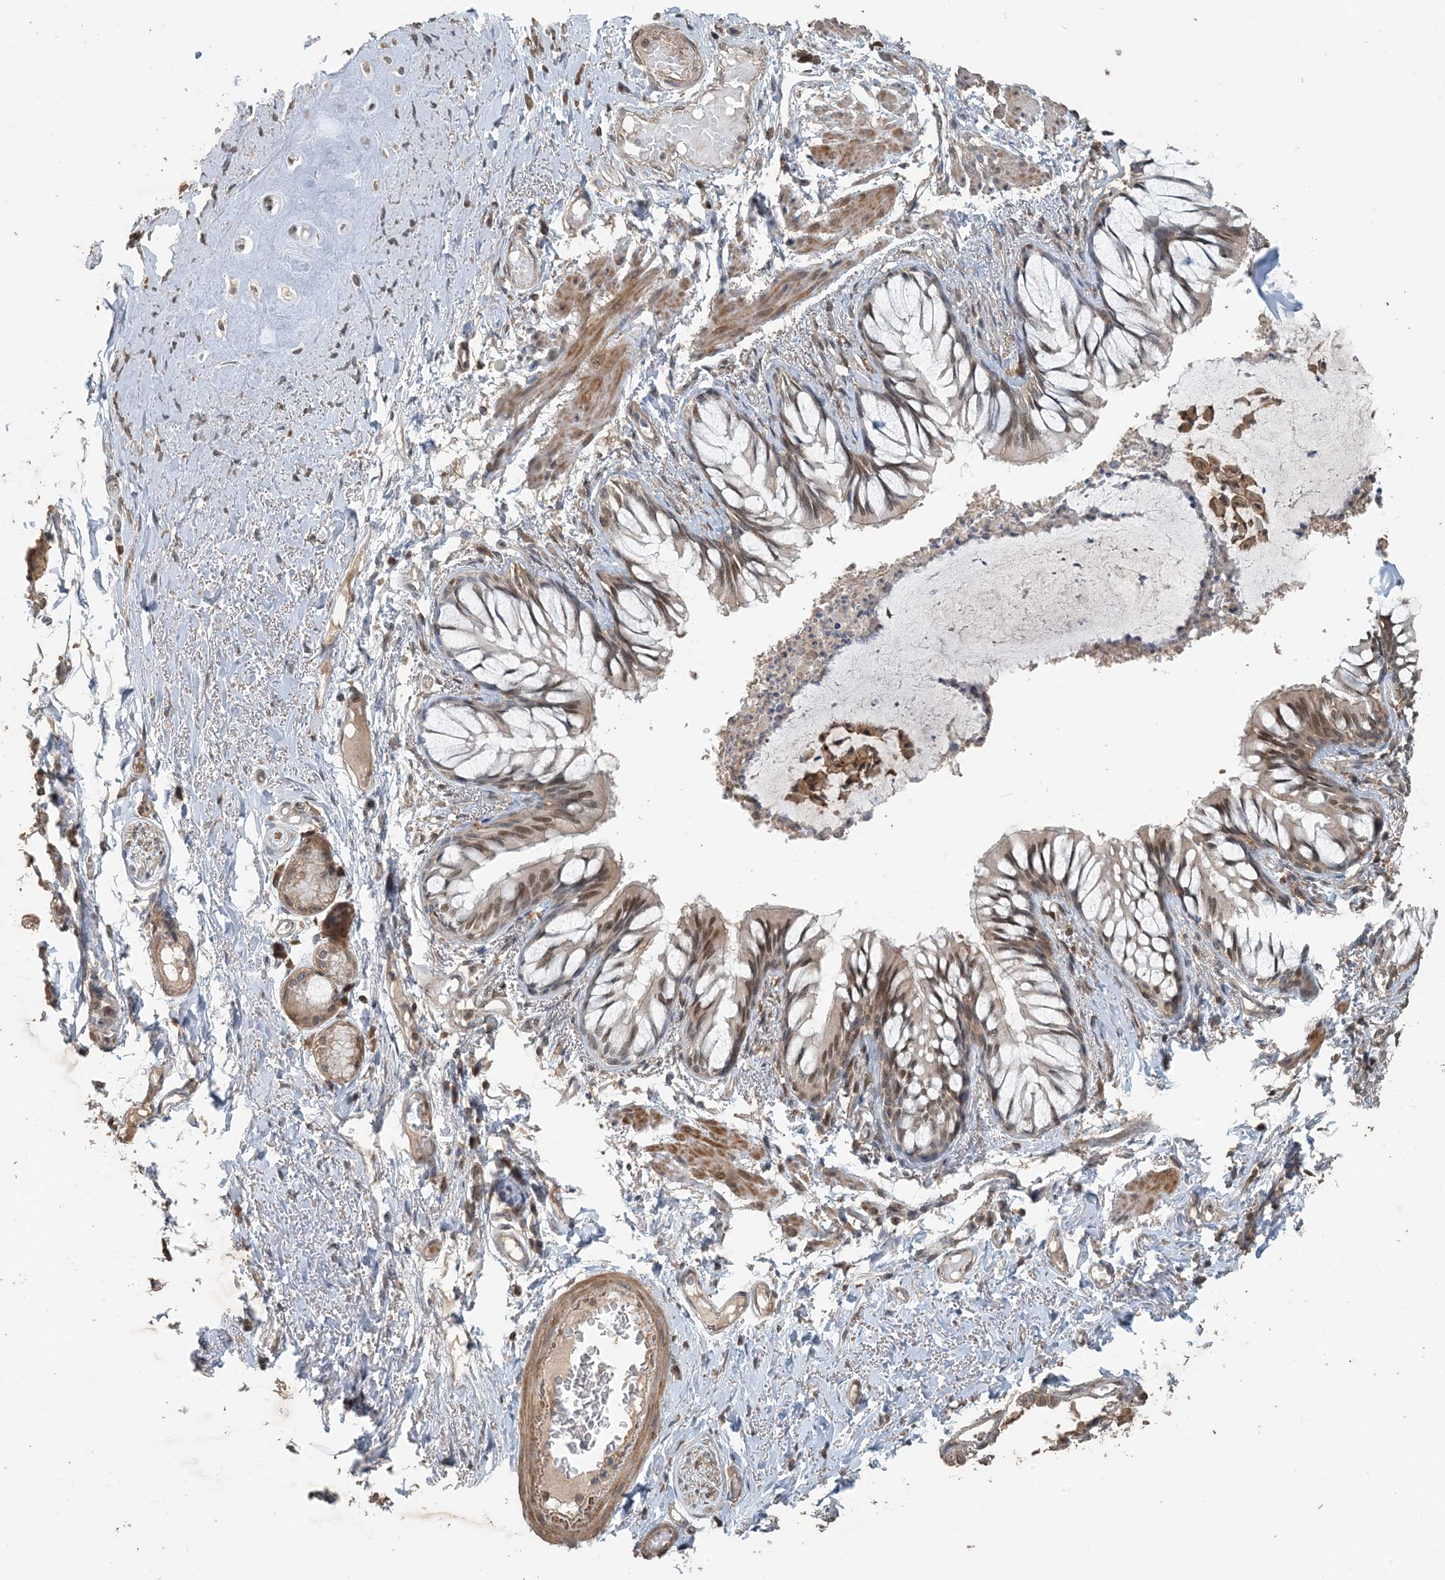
{"staining": {"intensity": "moderate", "quantity": "<25%", "location": "nuclear"}, "tissue": "bronchus", "cell_type": "Respiratory epithelial cells", "image_type": "normal", "snomed": [{"axis": "morphology", "description": "Normal tissue, NOS"}, {"axis": "topography", "description": "Cartilage tissue"}, {"axis": "topography", "description": "Bronchus"}, {"axis": "topography", "description": "Lung"}], "caption": "Respiratory epithelial cells show low levels of moderate nuclear expression in approximately <25% of cells in unremarkable bronchus.", "gene": "ZC3H12A", "patient": {"sex": "female", "age": 49}}